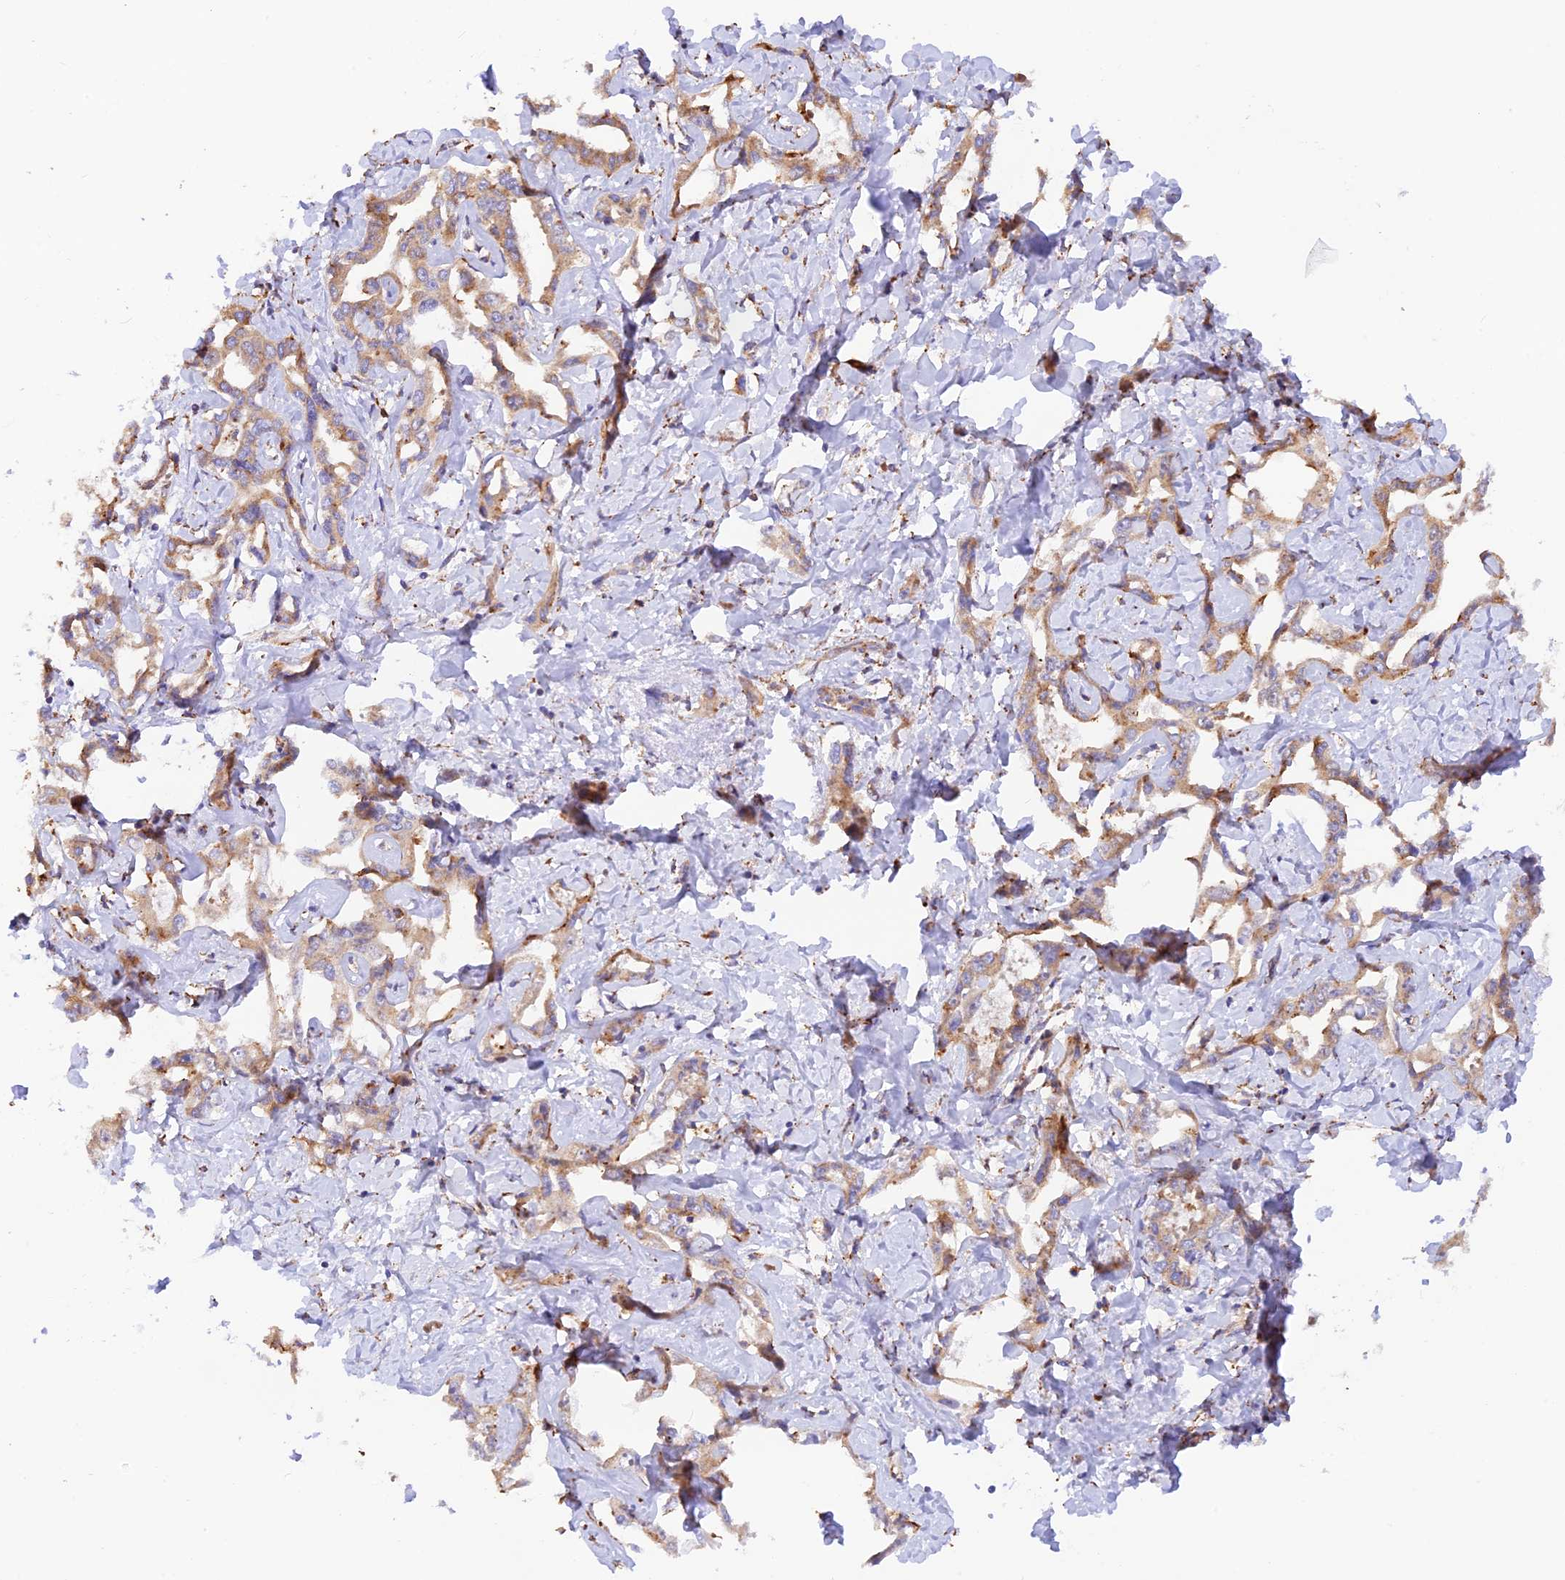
{"staining": {"intensity": "weak", "quantity": ">75%", "location": "cytoplasmic/membranous"}, "tissue": "liver cancer", "cell_type": "Tumor cells", "image_type": "cancer", "snomed": [{"axis": "morphology", "description": "Cholangiocarcinoma"}, {"axis": "topography", "description": "Liver"}], "caption": "Immunohistochemical staining of human cholangiocarcinoma (liver) reveals low levels of weak cytoplasmic/membranous staining in approximately >75% of tumor cells. (Brightfield microscopy of DAB IHC at high magnification).", "gene": "RPL5", "patient": {"sex": "male", "age": 59}}